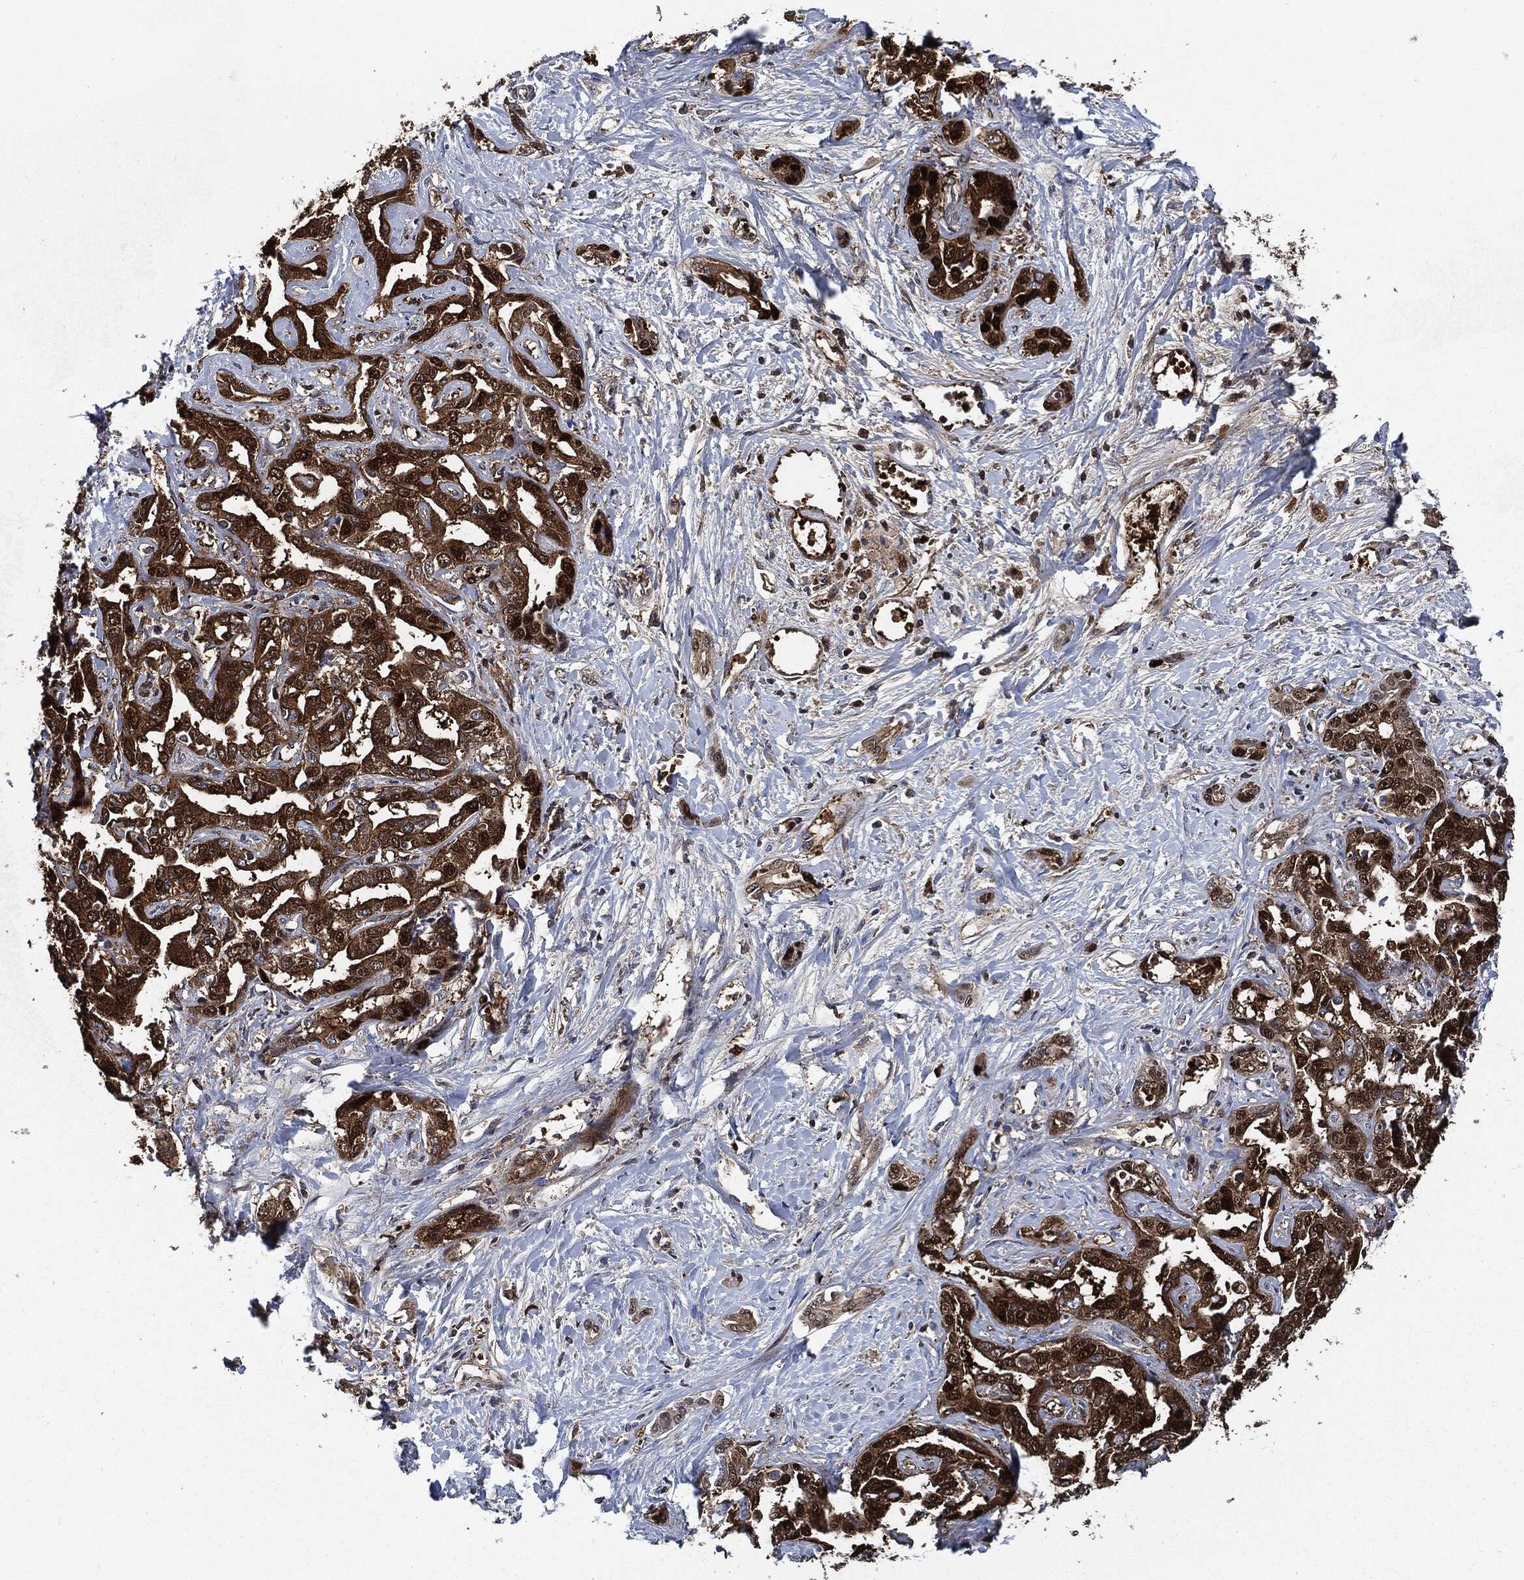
{"staining": {"intensity": "strong", "quantity": ">75%", "location": "cytoplasmic/membranous,nuclear"}, "tissue": "liver cancer", "cell_type": "Tumor cells", "image_type": "cancer", "snomed": [{"axis": "morphology", "description": "Cholangiocarcinoma"}, {"axis": "topography", "description": "Liver"}], "caption": "This is a histology image of IHC staining of liver cancer, which shows strong staining in the cytoplasmic/membranous and nuclear of tumor cells.", "gene": "PRDX2", "patient": {"sex": "male", "age": 59}}